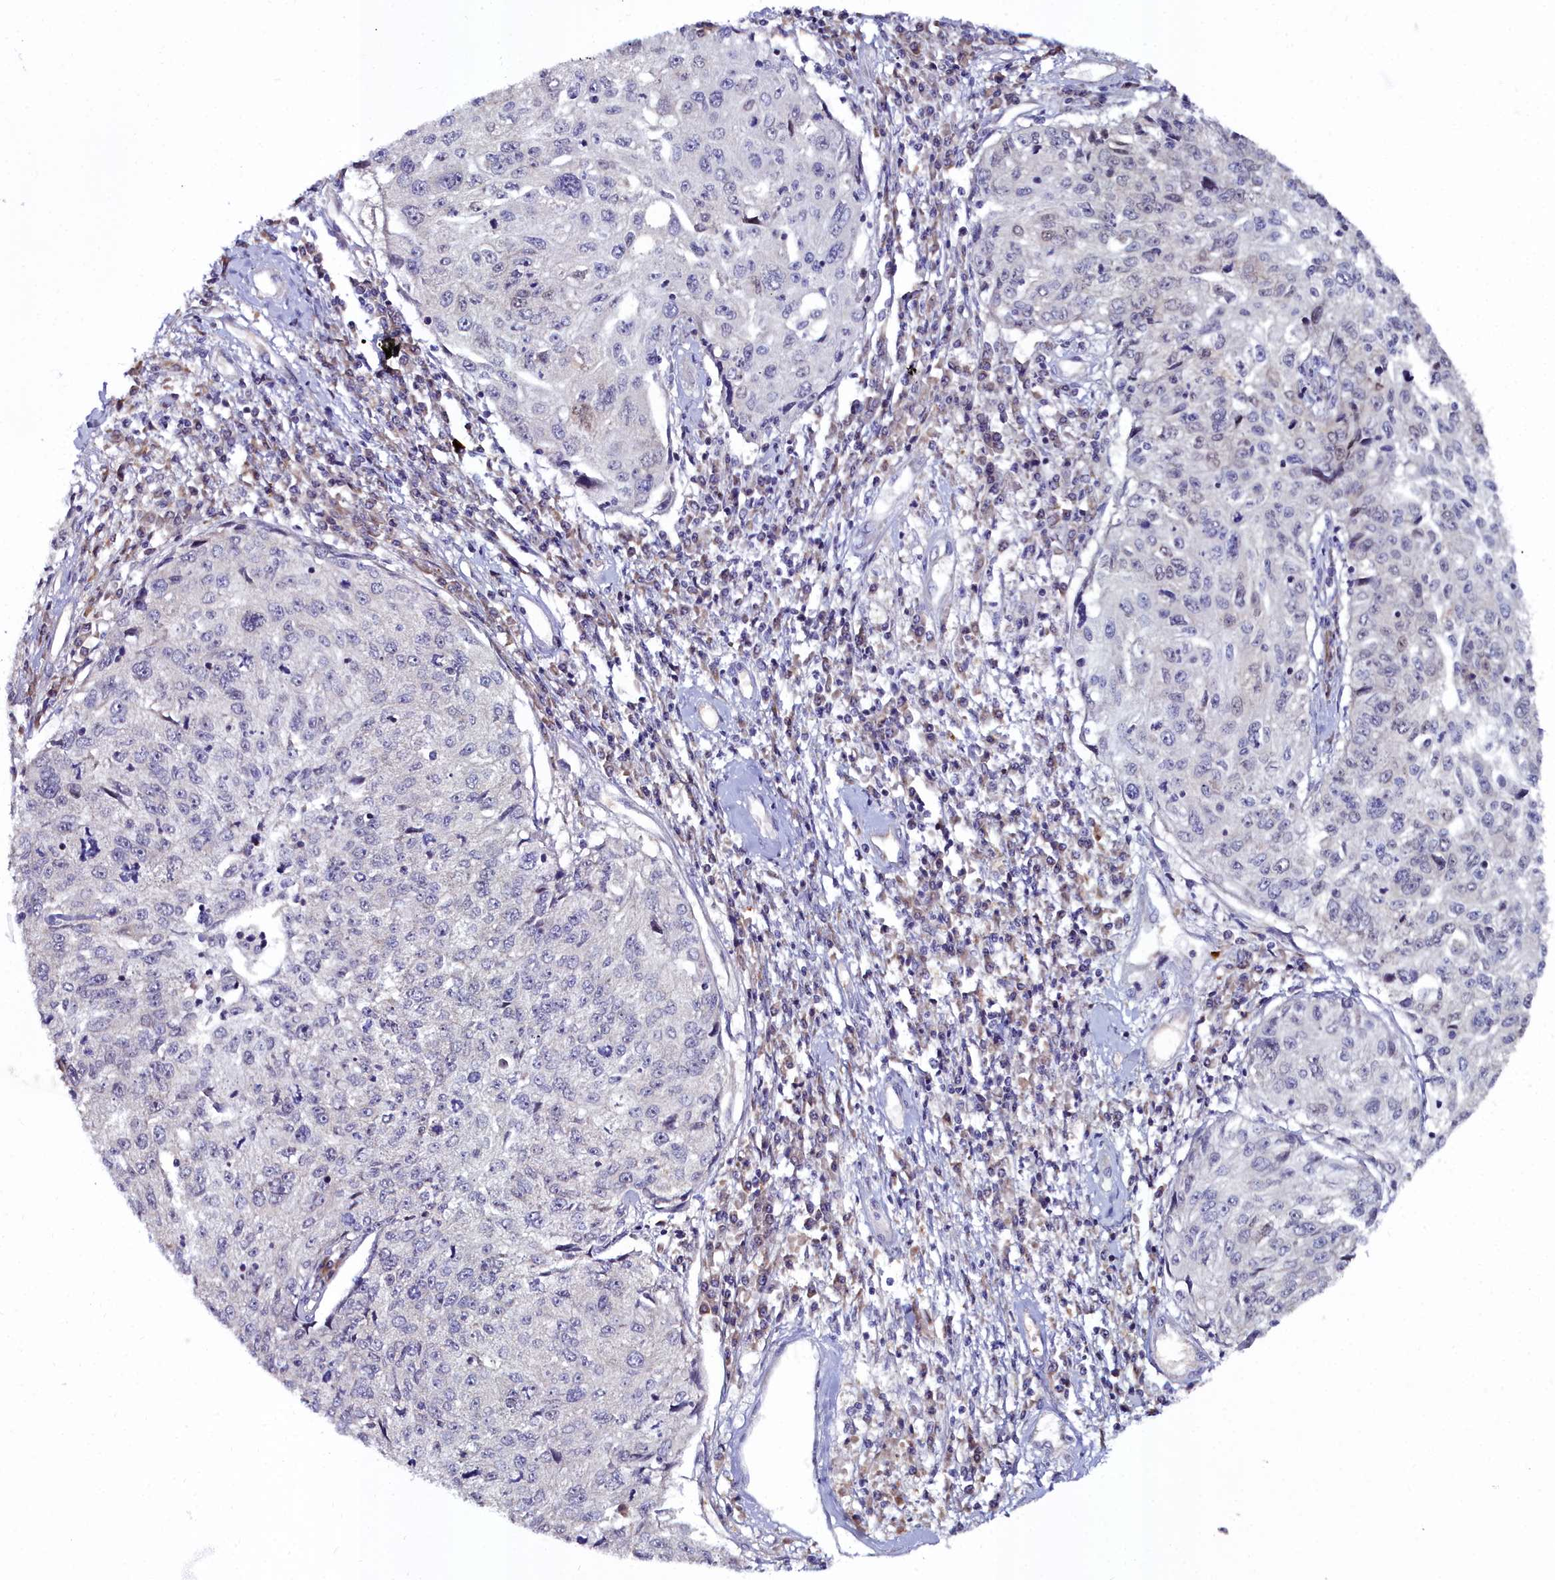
{"staining": {"intensity": "negative", "quantity": "none", "location": "none"}, "tissue": "cervical cancer", "cell_type": "Tumor cells", "image_type": "cancer", "snomed": [{"axis": "morphology", "description": "Squamous cell carcinoma, NOS"}, {"axis": "topography", "description": "Cervix"}], "caption": "Immunohistochemical staining of cervical squamous cell carcinoma reveals no significant positivity in tumor cells. (DAB immunohistochemistry (IHC) with hematoxylin counter stain).", "gene": "KCTD18", "patient": {"sex": "female", "age": 57}}